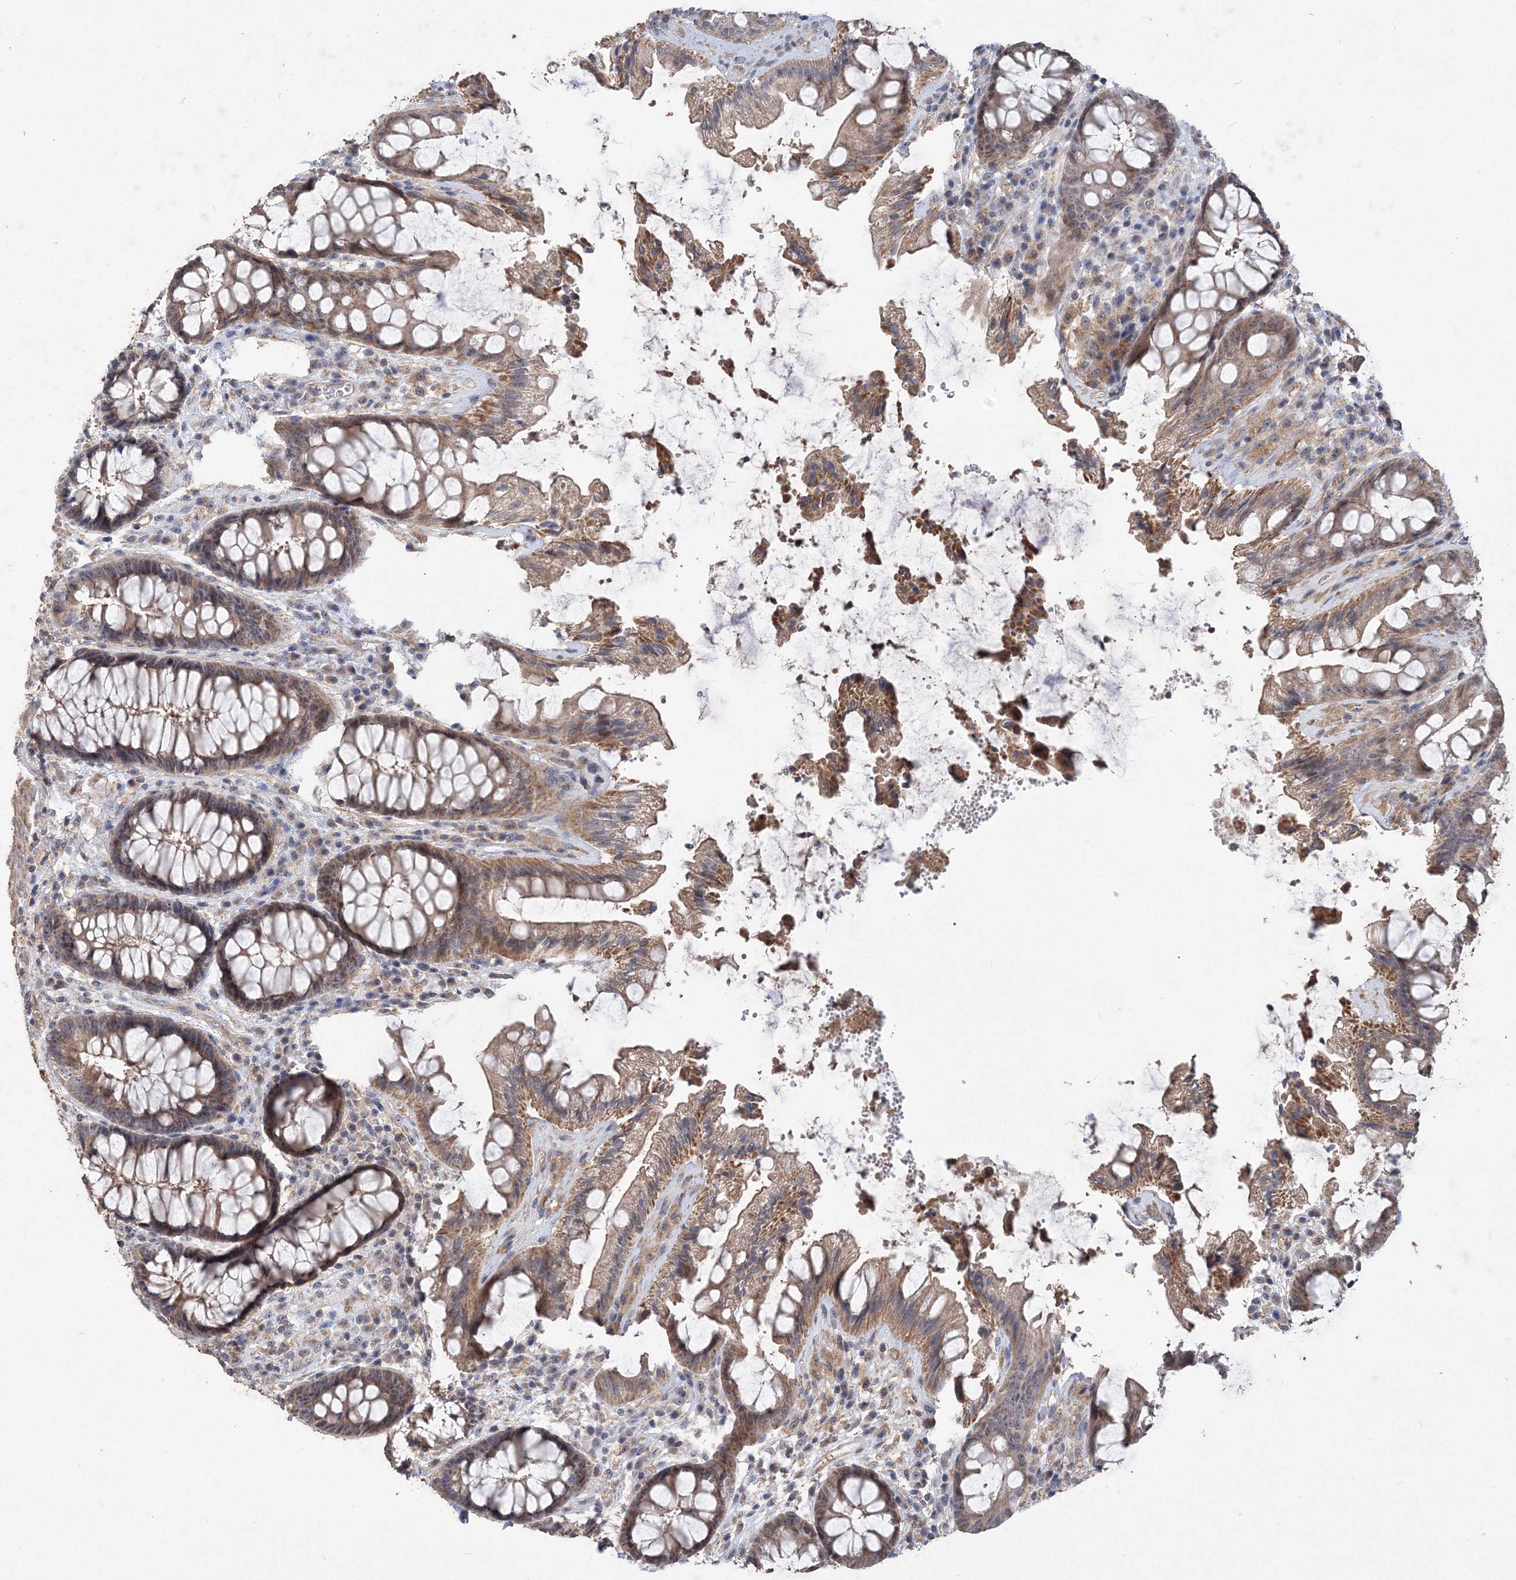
{"staining": {"intensity": "moderate", "quantity": ">75%", "location": "cytoplasmic/membranous"}, "tissue": "rectum", "cell_type": "Glandular cells", "image_type": "normal", "snomed": [{"axis": "morphology", "description": "Normal tissue, NOS"}, {"axis": "topography", "description": "Rectum"}], "caption": "Immunohistochemical staining of normal rectum shows medium levels of moderate cytoplasmic/membranous expression in about >75% of glandular cells.", "gene": "GRINA", "patient": {"sex": "female", "age": 46}}